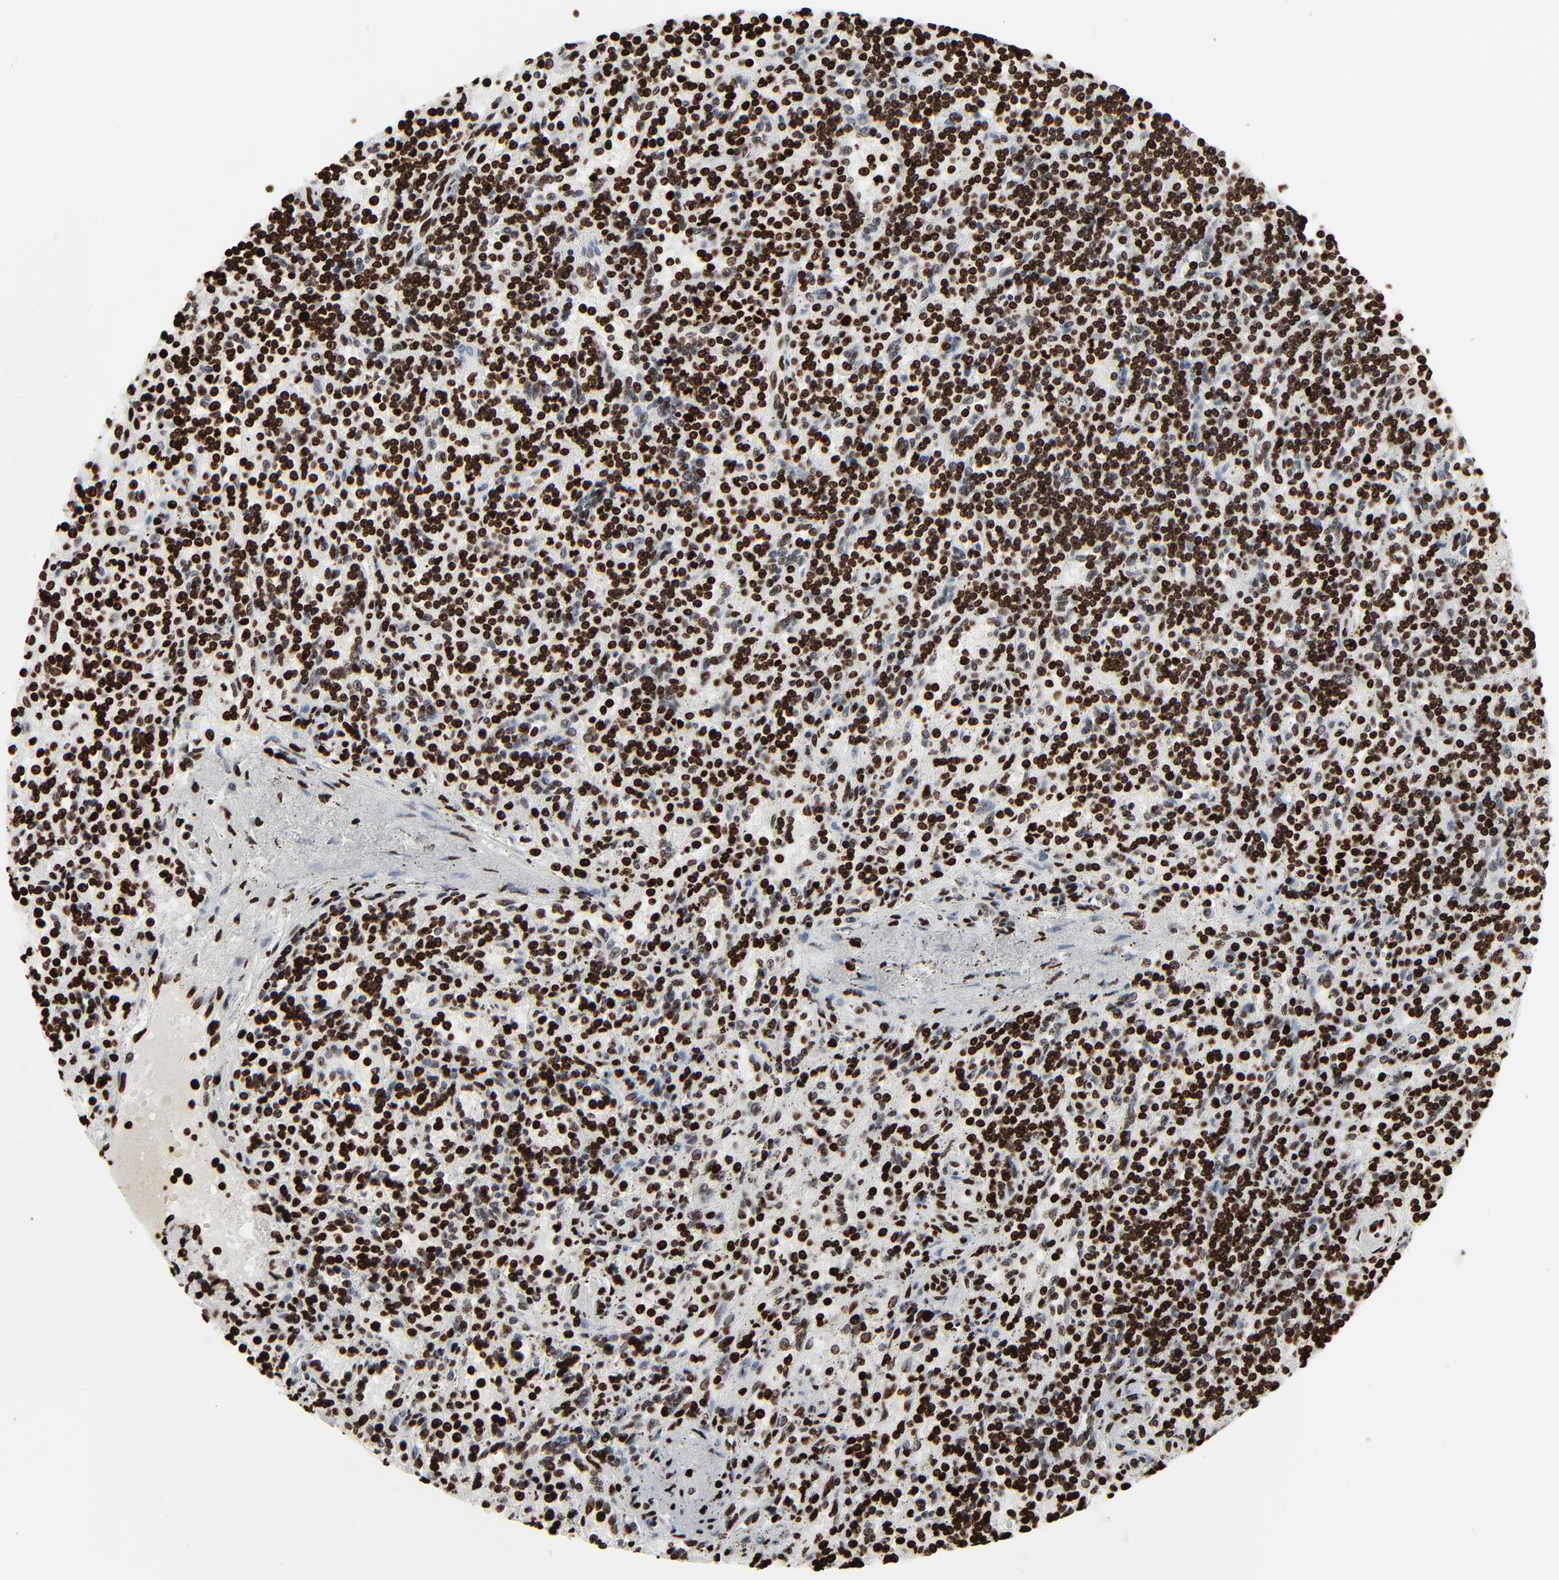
{"staining": {"intensity": "strong", "quantity": ">75%", "location": "nuclear"}, "tissue": "lymphoma", "cell_type": "Tumor cells", "image_type": "cancer", "snomed": [{"axis": "morphology", "description": "Malignant lymphoma, non-Hodgkin's type, Low grade"}, {"axis": "topography", "description": "Spleen"}], "caption": "This is an image of IHC staining of lymphoma, which shows strong positivity in the nuclear of tumor cells.", "gene": "H3-4", "patient": {"sex": "male", "age": 73}}